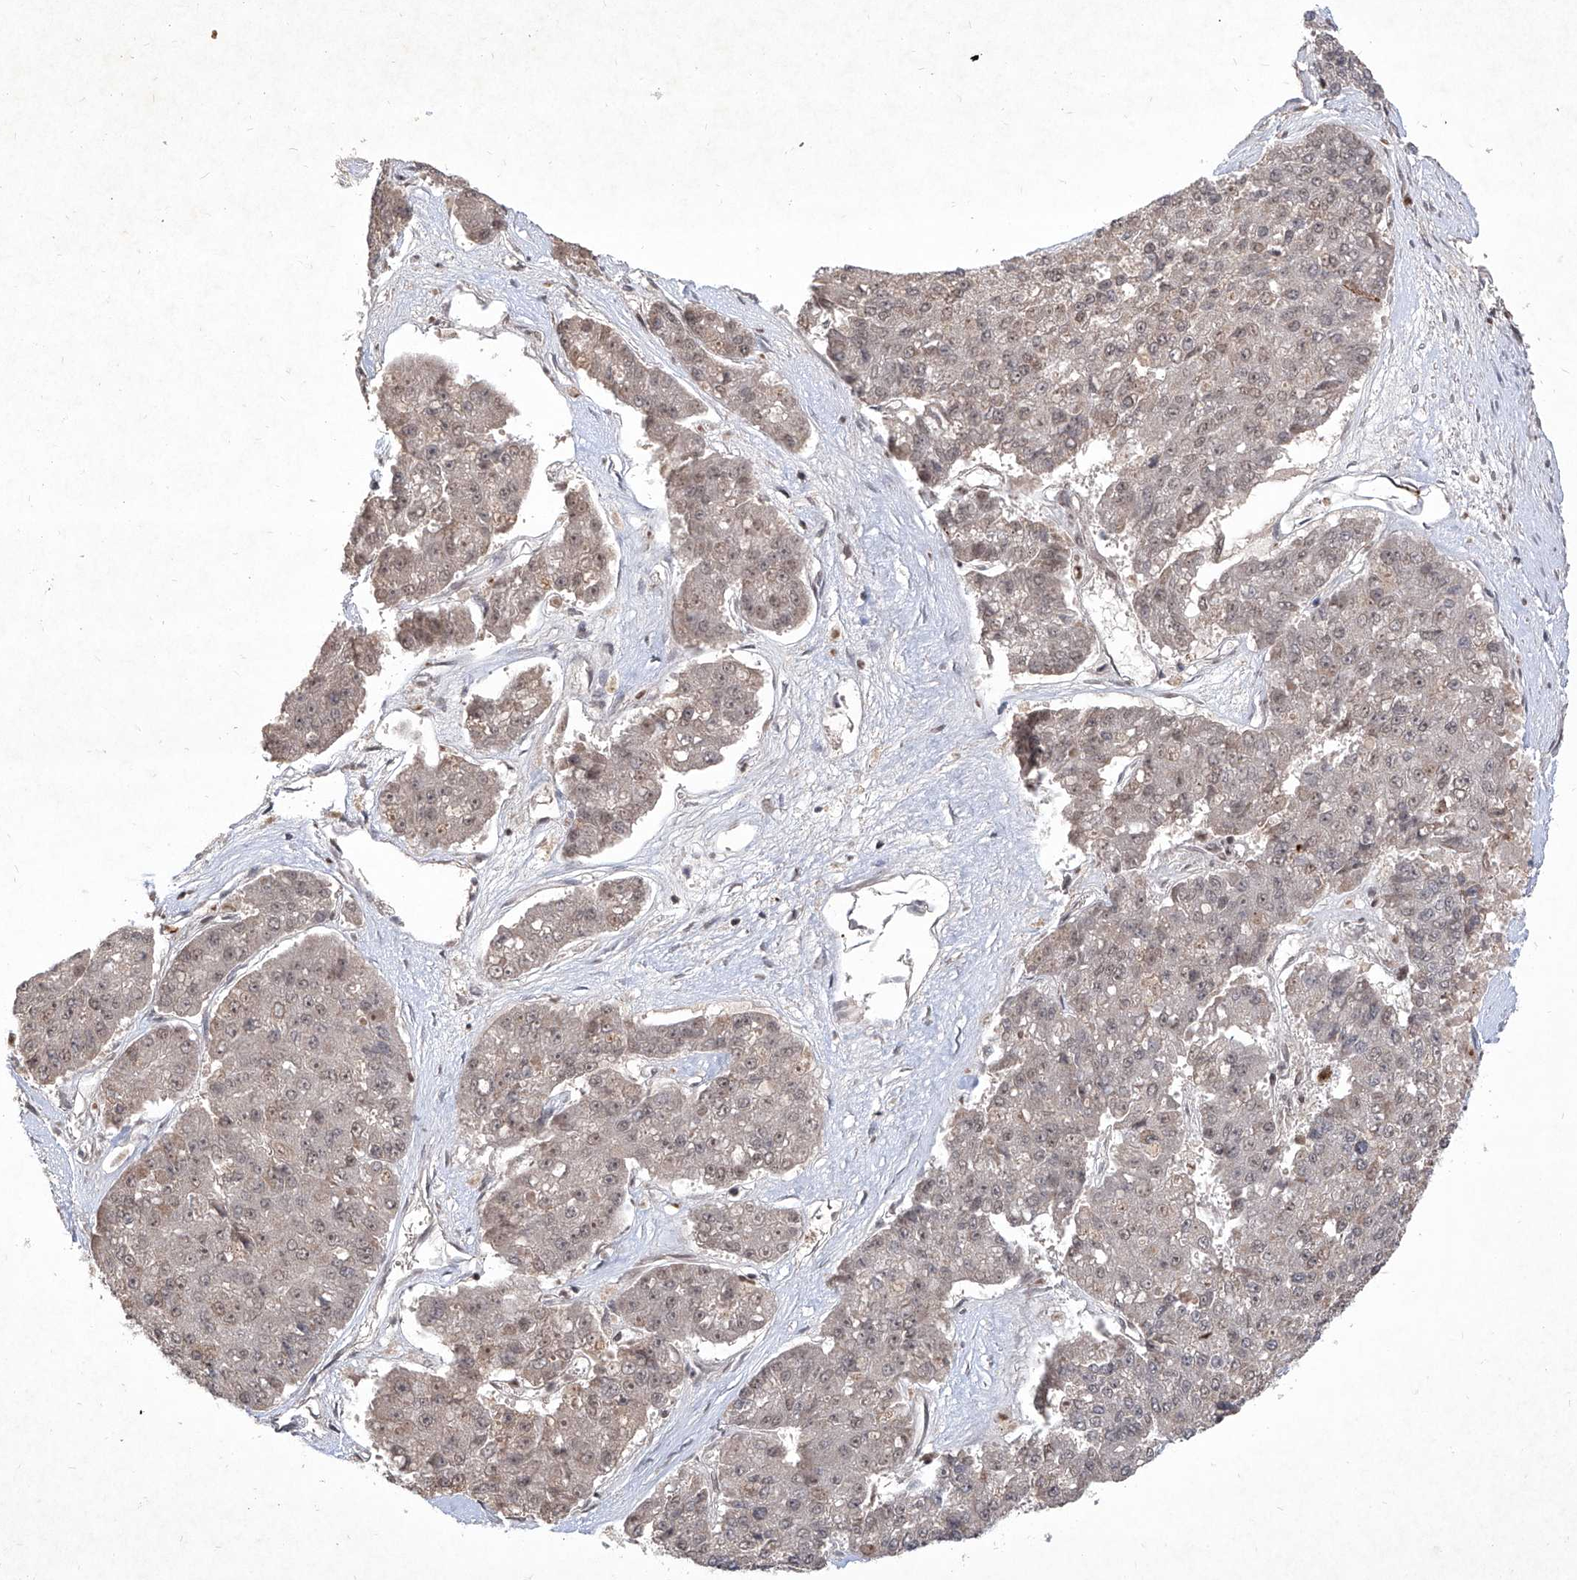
{"staining": {"intensity": "weak", "quantity": "25%-75%", "location": "nuclear"}, "tissue": "pancreatic cancer", "cell_type": "Tumor cells", "image_type": "cancer", "snomed": [{"axis": "morphology", "description": "Adenocarcinoma, NOS"}, {"axis": "topography", "description": "Pancreas"}], "caption": "The histopathology image exhibits a brown stain indicating the presence of a protein in the nuclear of tumor cells in adenocarcinoma (pancreatic). Ihc stains the protein of interest in brown and the nuclei are stained blue.", "gene": "IRF2", "patient": {"sex": "male", "age": 50}}